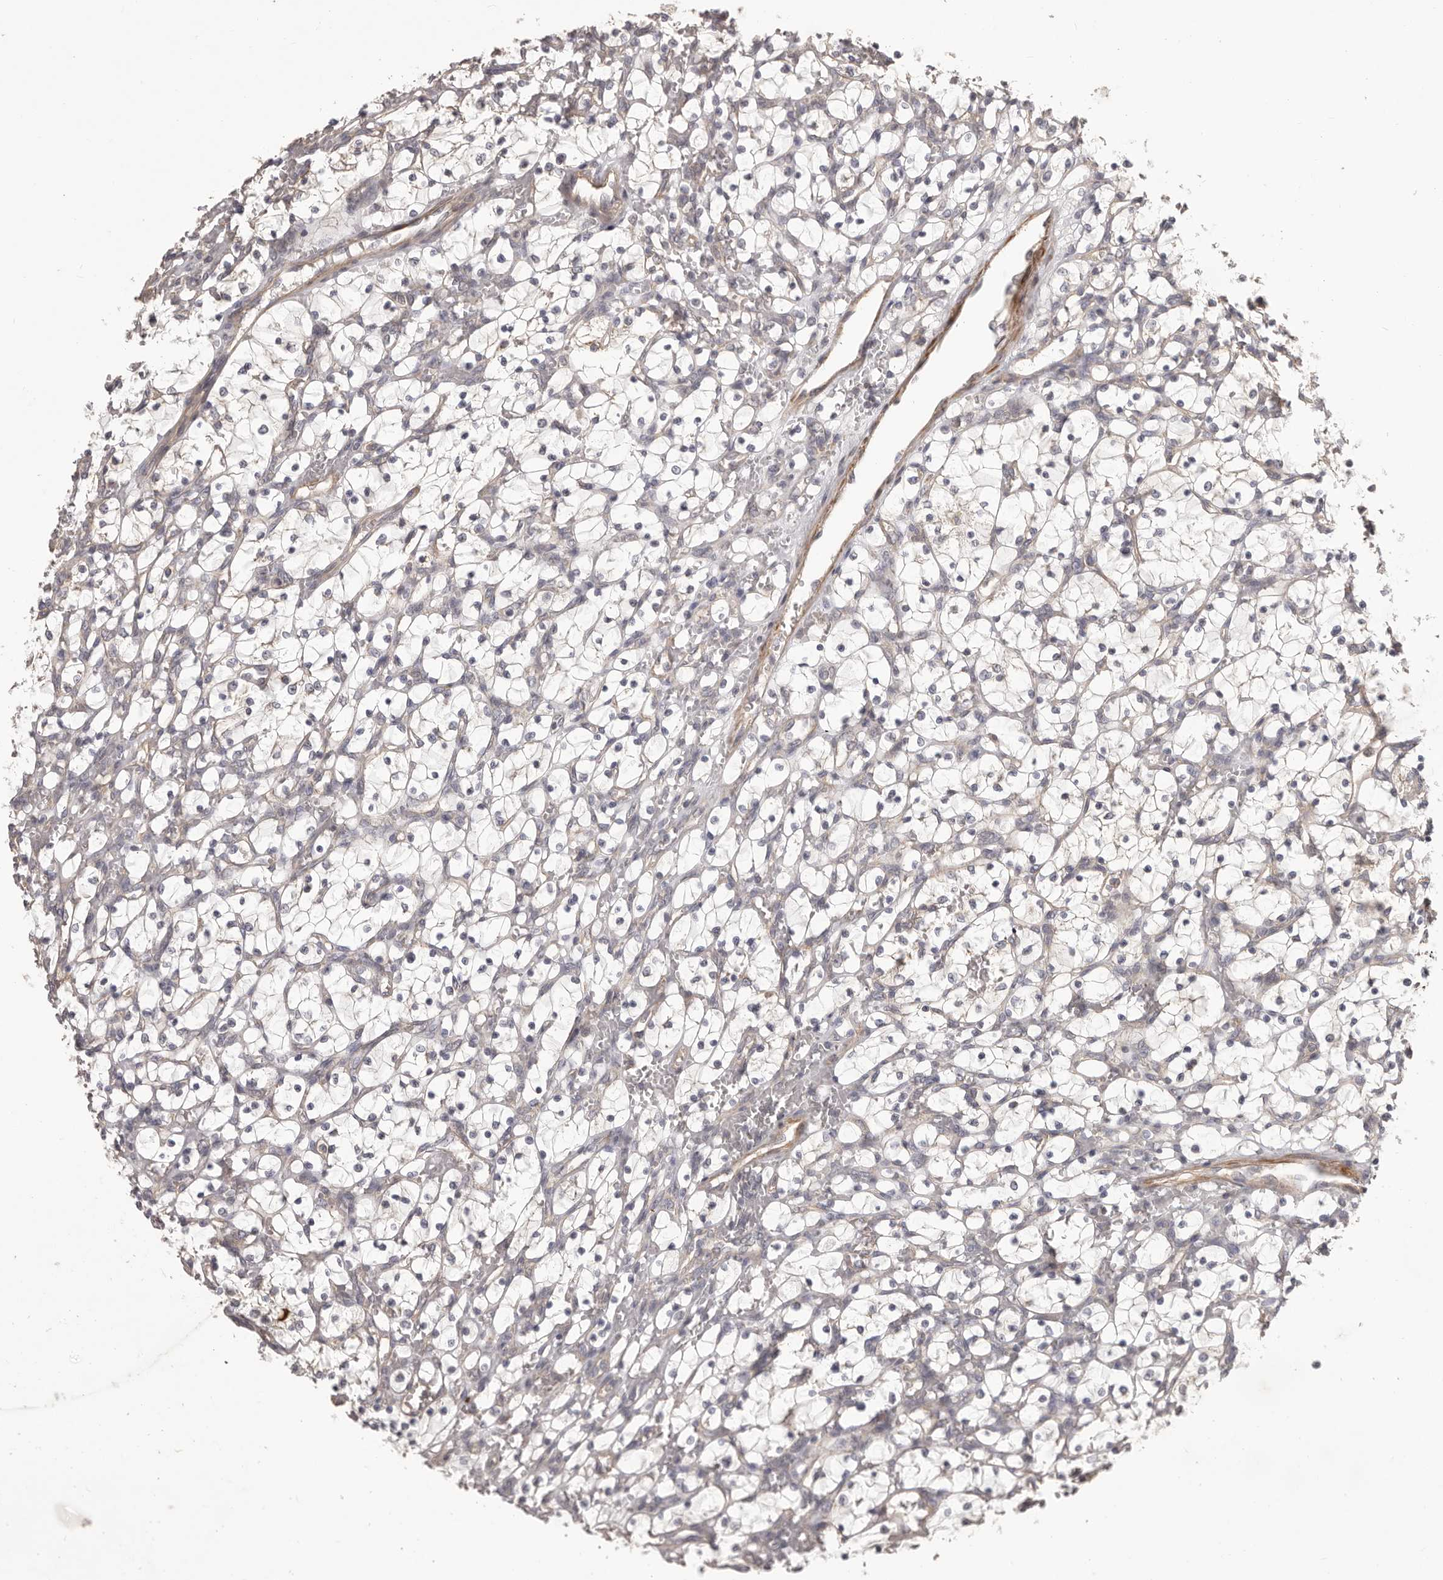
{"staining": {"intensity": "negative", "quantity": "none", "location": "none"}, "tissue": "renal cancer", "cell_type": "Tumor cells", "image_type": "cancer", "snomed": [{"axis": "morphology", "description": "Adenocarcinoma, NOS"}, {"axis": "topography", "description": "Kidney"}], "caption": "Histopathology image shows no protein expression in tumor cells of renal cancer (adenocarcinoma) tissue.", "gene": "HRH1", "patient": {"sex": "female", "age": 69}}